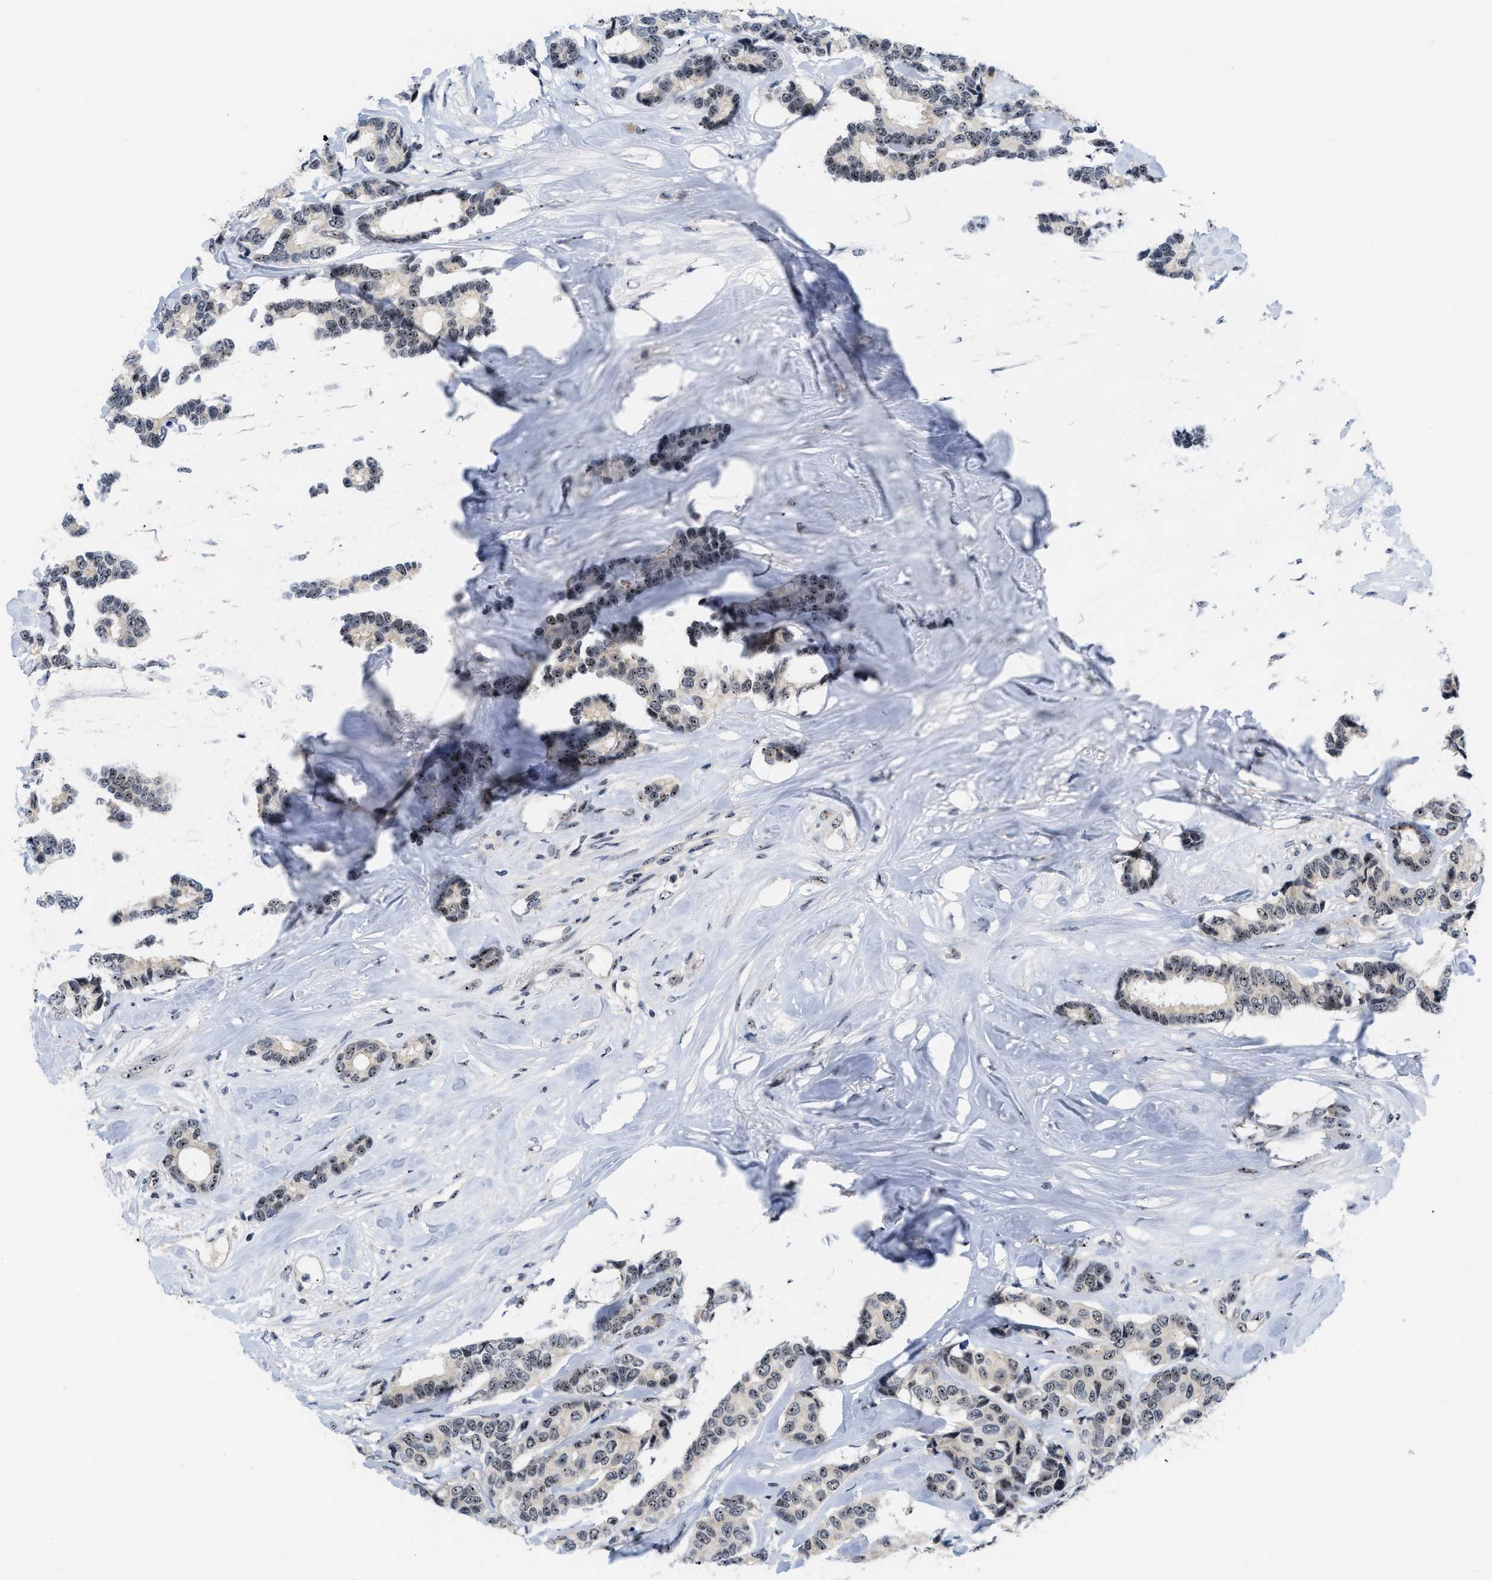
{"staining": {"intensity": "moderate", "quantity": "25%-75%", "location": "nuclear"}, "tissue": "breast cancer", "cell_type": "Tumor cells", "image_type": "cancer", "snomed": [{"axis": "morphology", "description": "Duct carcinoma"}, {"axis": "topography", "description": "Breast"}], "caption": "Tumor cells demonstrate medium levels of moderate nuclear staining in about 25%-75% of cells in breast infiltrating ductal carcinoma.", "gene": "NOP58", "patient": {"sex": "female", "age": 87}}